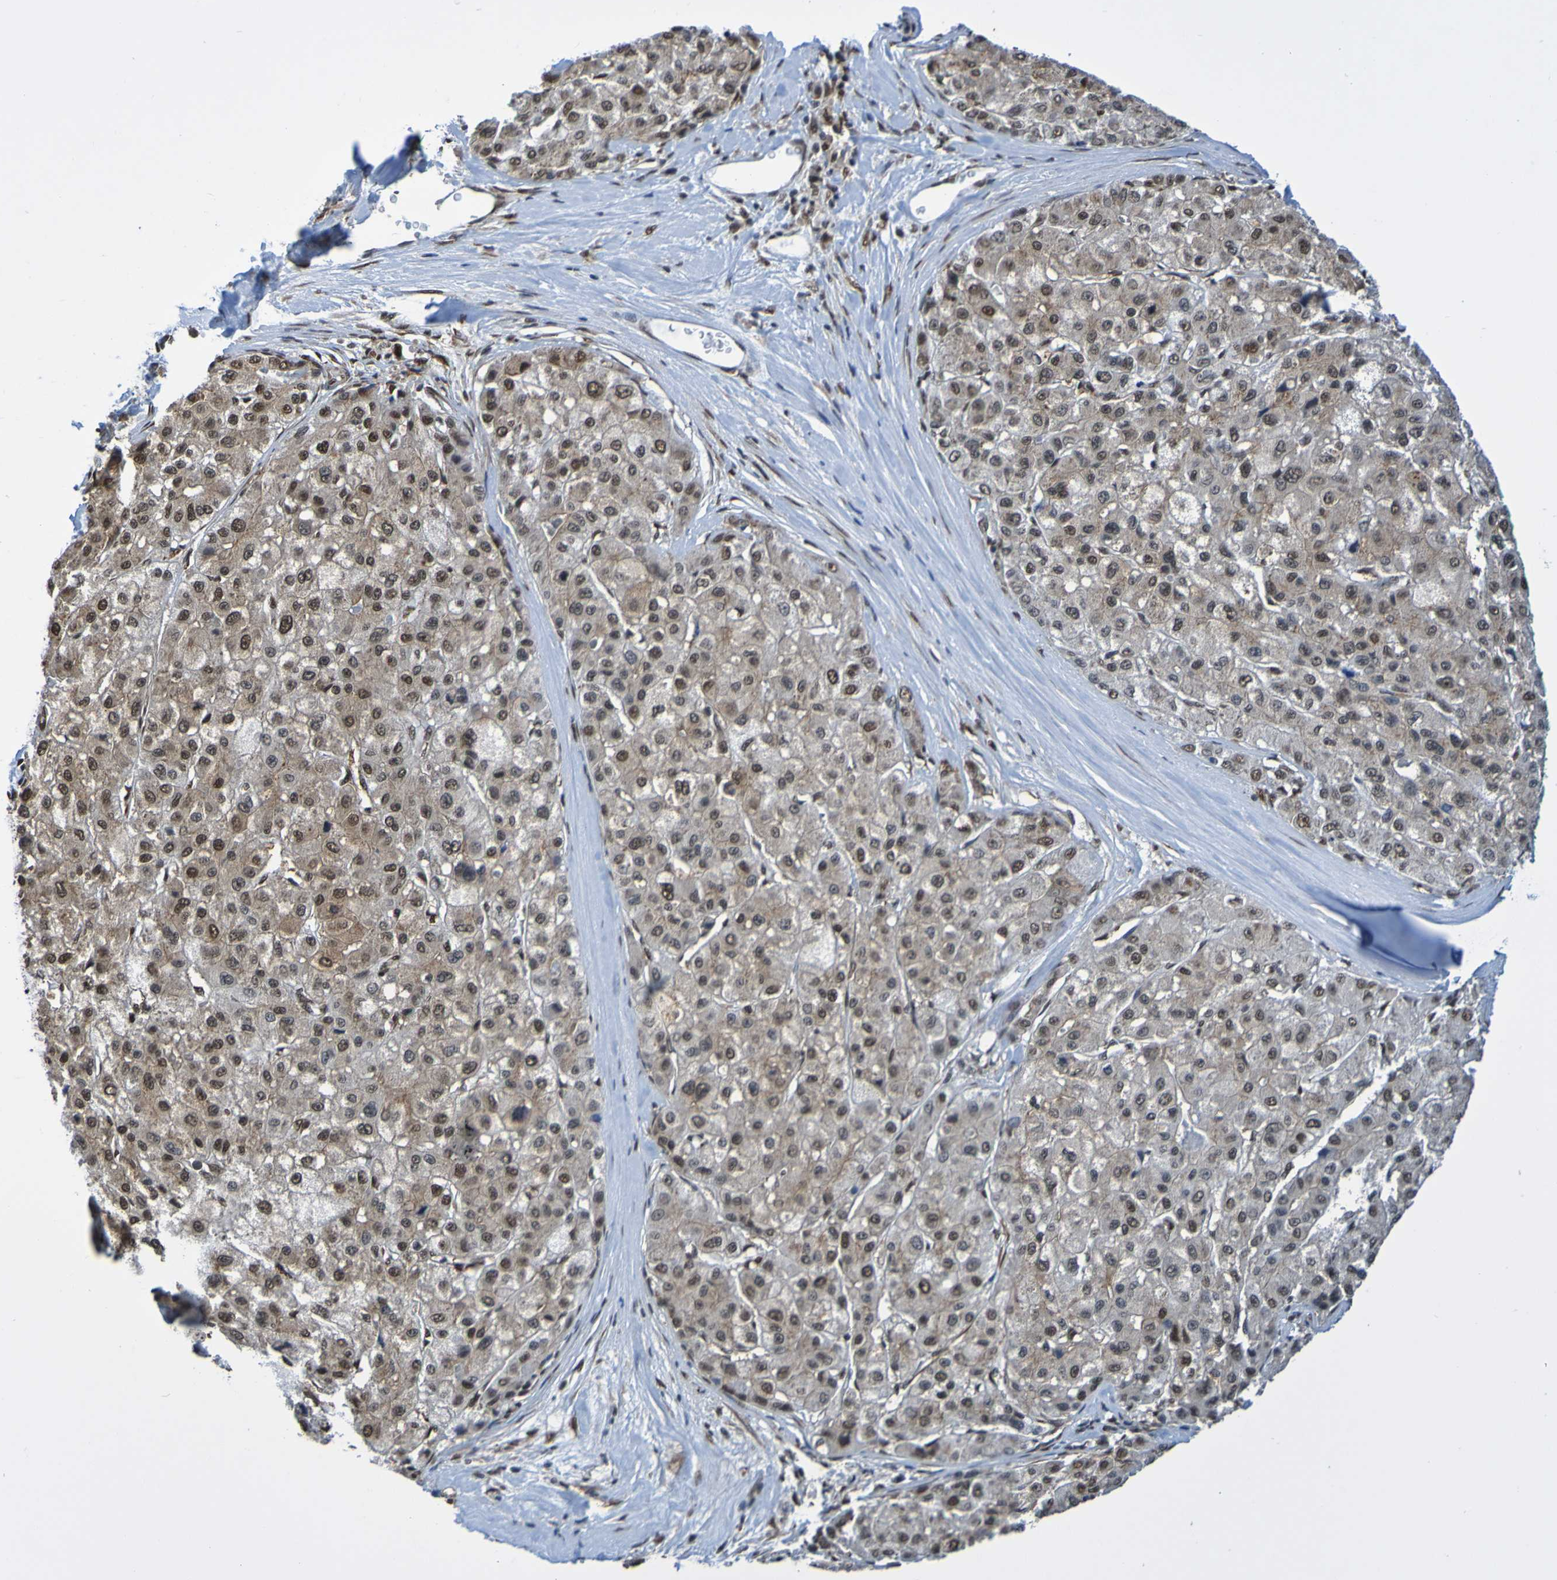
{"staining": {"intensity": "moderate", "quantity": ">75%", "location": "nuclear"}, "tissue": "liver cancer", "cell_type": "Tumor cells", "image_type": "cancer", "snomed": [{"axis": "morphology", "description": "Carcinoma, Hepatocellular, NOS"}, {"axis": "topography", "description": "Liver"}], "caption": "Immunohistochemistry (IHC) photomicrograph of neoplastic tissue: liver cancer stained using immunohistochemistry (IHC) exhibits medium levels of moderate protein expression localized specifically in the nuclear of tumor cells, appearing as a nuclear brown color.", "gene": "HDAC2", "patient": {"sex": "male", "age": 80}}